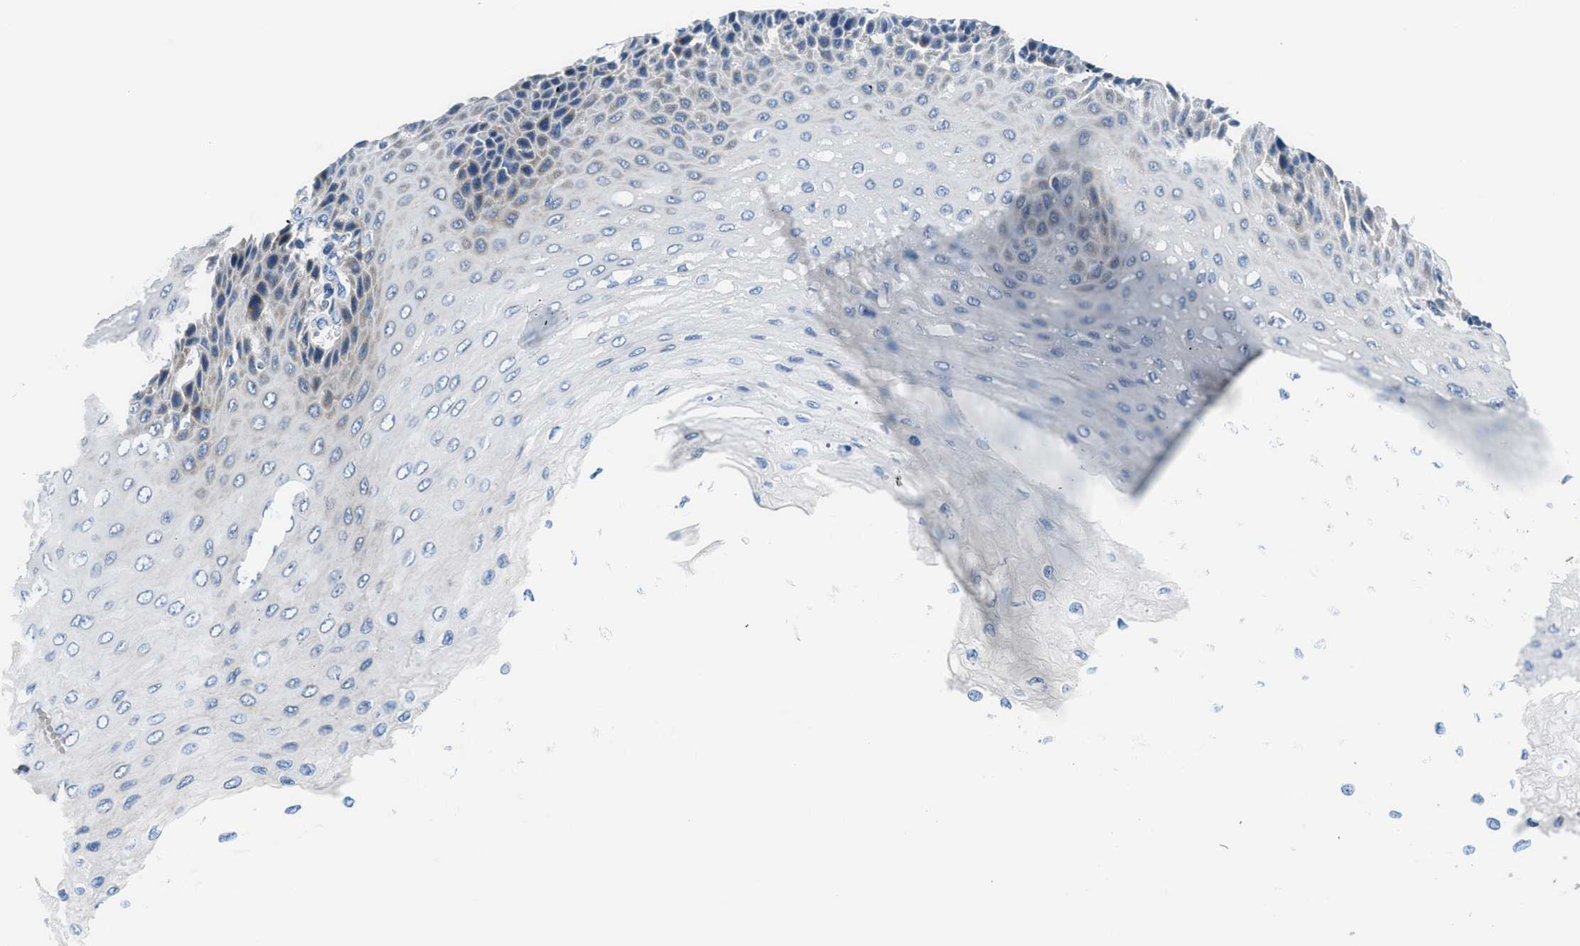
{"staining": {"intensity": "negative", "quantity": "none", "location": "none"}, "tissue": "esophagus", "cell_type": "Squamous epithelial cells", "image_type": "normal", "snomed": [{"axis": "morphology", "description": "Normal tissue, NOS"}, {"axis": "topography", "description": "Esophagus"}], "caption": "Immunohistochemical staining of normal esophagus exhibits no significant staining in squamous epithelial cells.", "gene": "ADGRE3", "patient": {"sex": "female", "age": 72}}